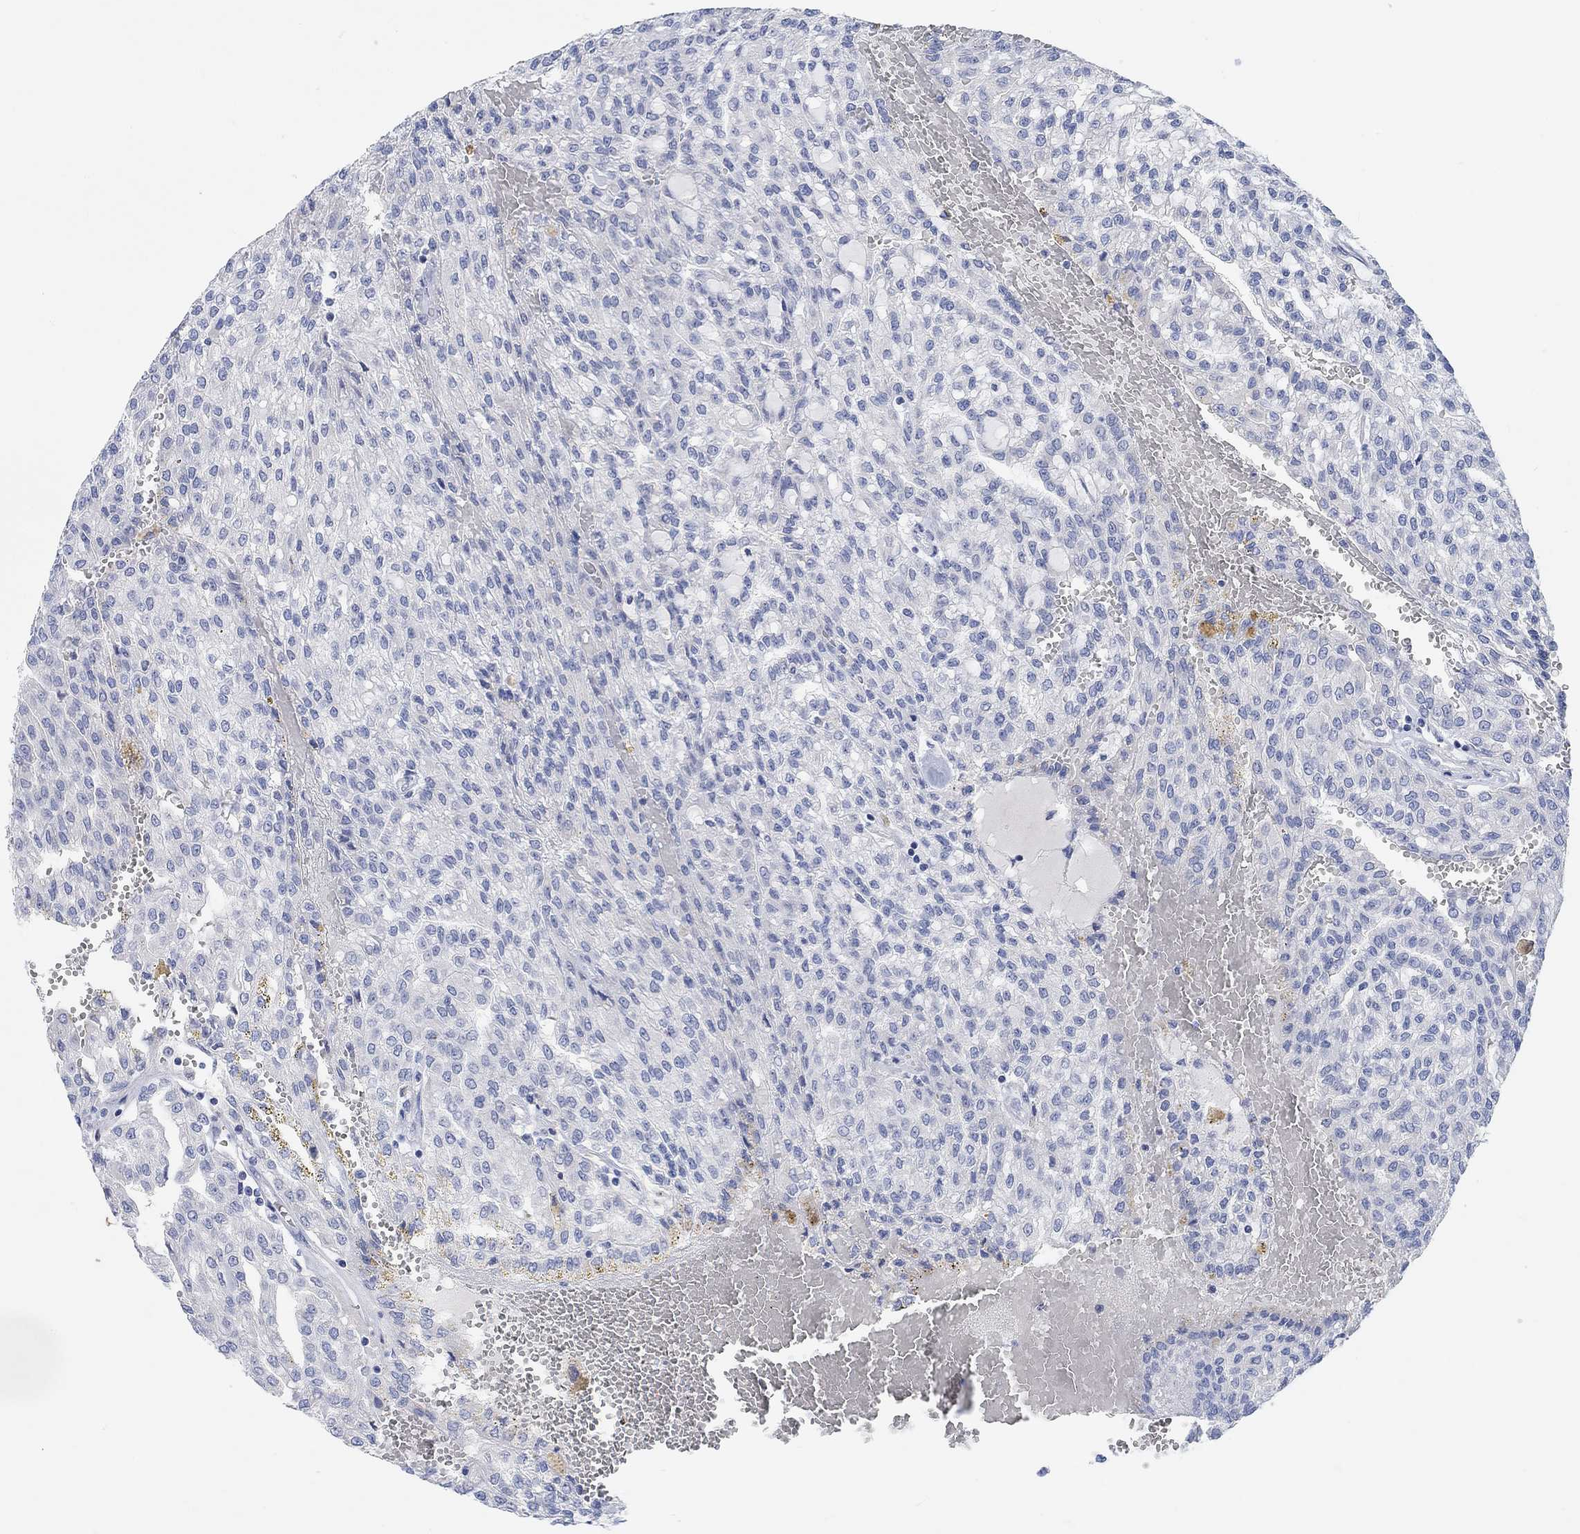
{"staining": {"intensity": "negative", "quantity": "none", "location": "none"}, "tissue": "renal cancer", "cell_type": "Tumor cells", "image_type": "cancer", "snomed": [{"axis": "morphology", "description": "Adenocarcinoma, NOS"}, {"axis": "topography", "description": "Kidney"}], "caption": "This is an IHC micrograph of renal cancer (adenocarcinoma). There is no positivity in tumor cells.", "gene": "ATP6V1E2", "patient": {"sex": "male", "age": 63}}